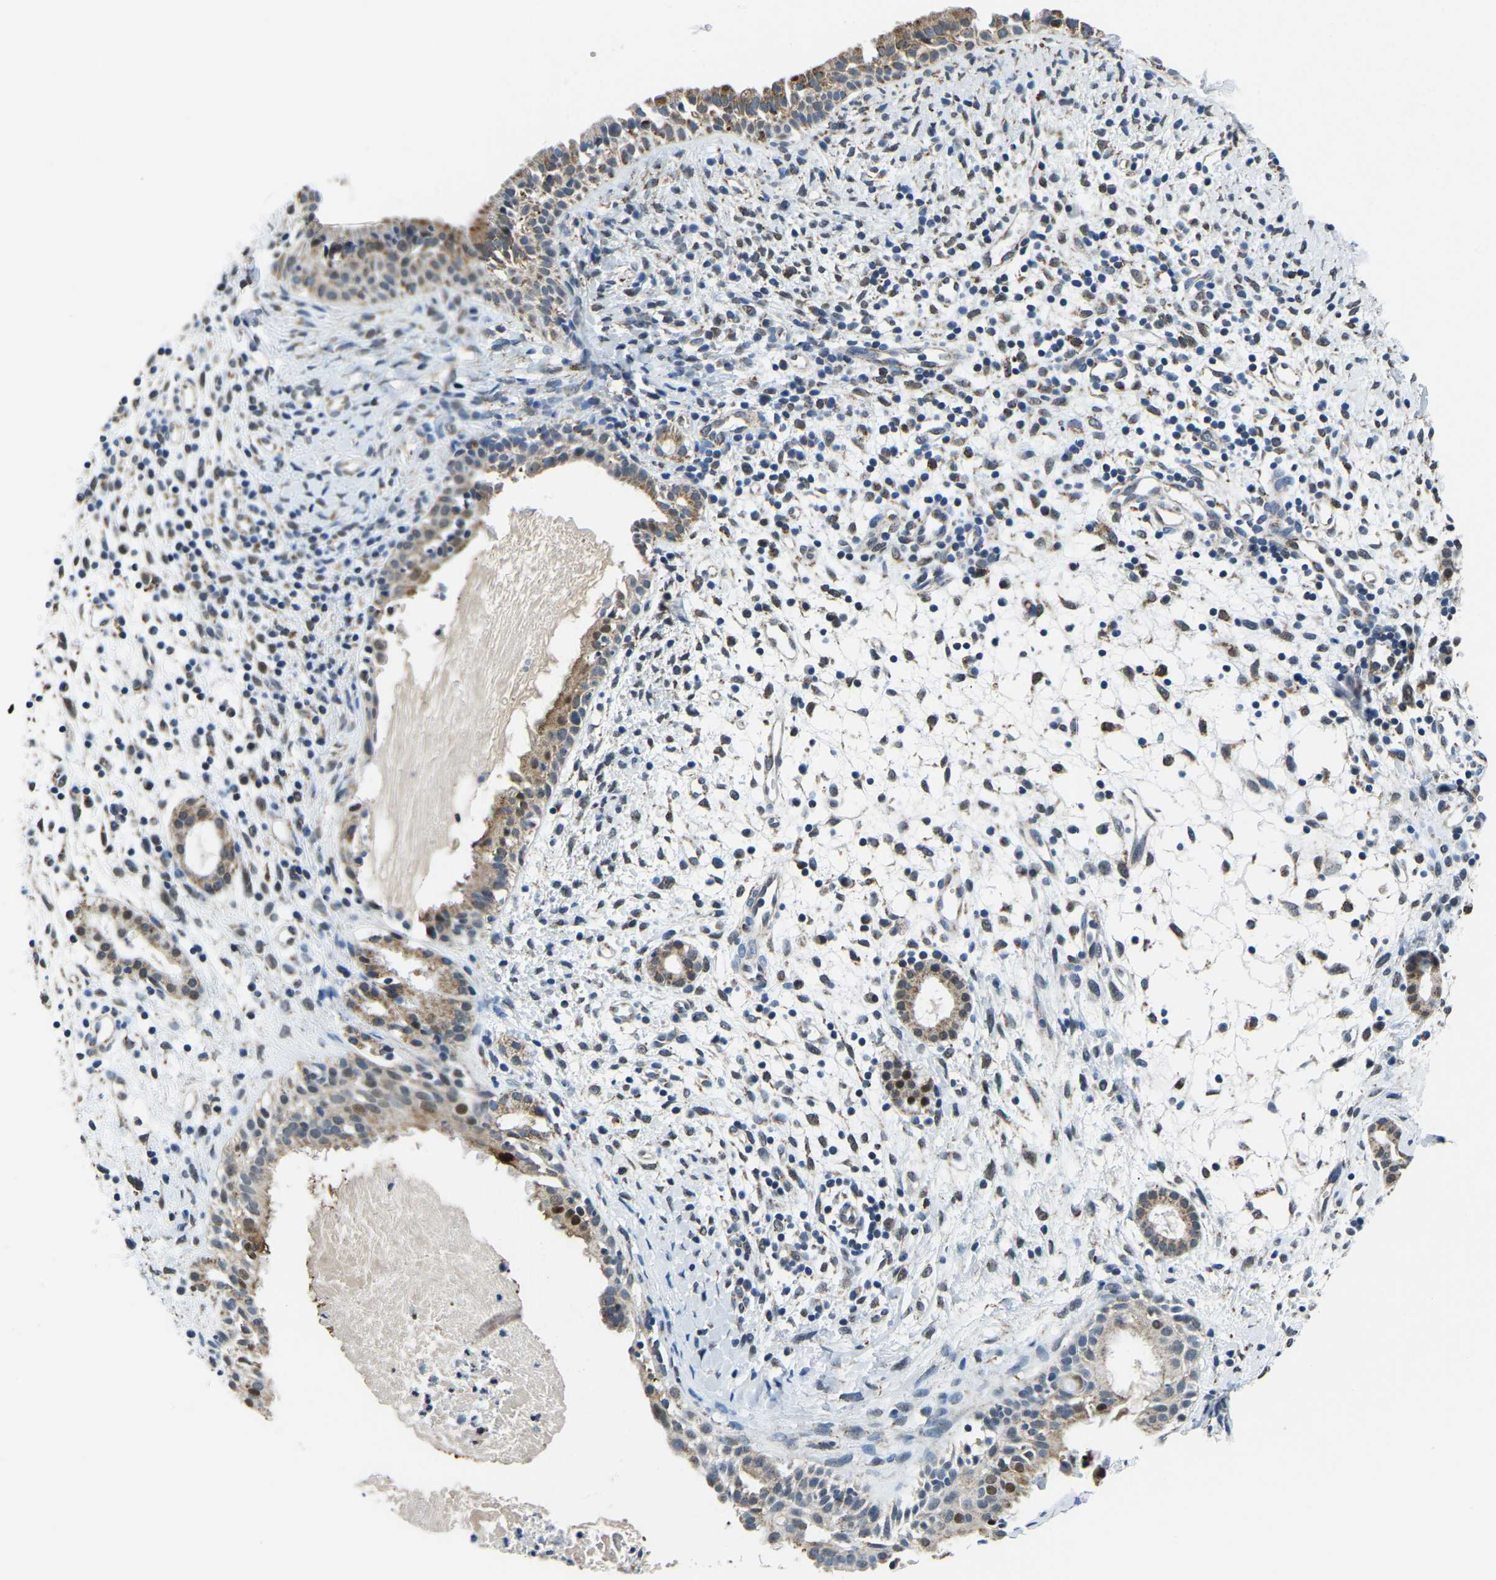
{"staining": {"intensity": "moderate", "quantity": ">75%", "location": "cytoplasmic/membranous,nuclear"}, "tissue": "nasopharynx", "cell_type": "Respiratory epithelial cells", "image_type": "normal", "snomed": [{"axis": "morphology", "description": "Normal tissue, NOS"}, {"axis": "topography", "description": "Nasopharynx"}], "caption": "Immunohistochemical staining of unremarkable human nasopharynx demonstrates >75% levels of moderate cytoplasmic/membranous,nuclear protein positivity in about >75% of respiratory epithelial cells. (DAB IHC with brightfield microscopy, high magnification).", "gene": "BNIP3L", "patient": {"sex": "male", "age": 22}}